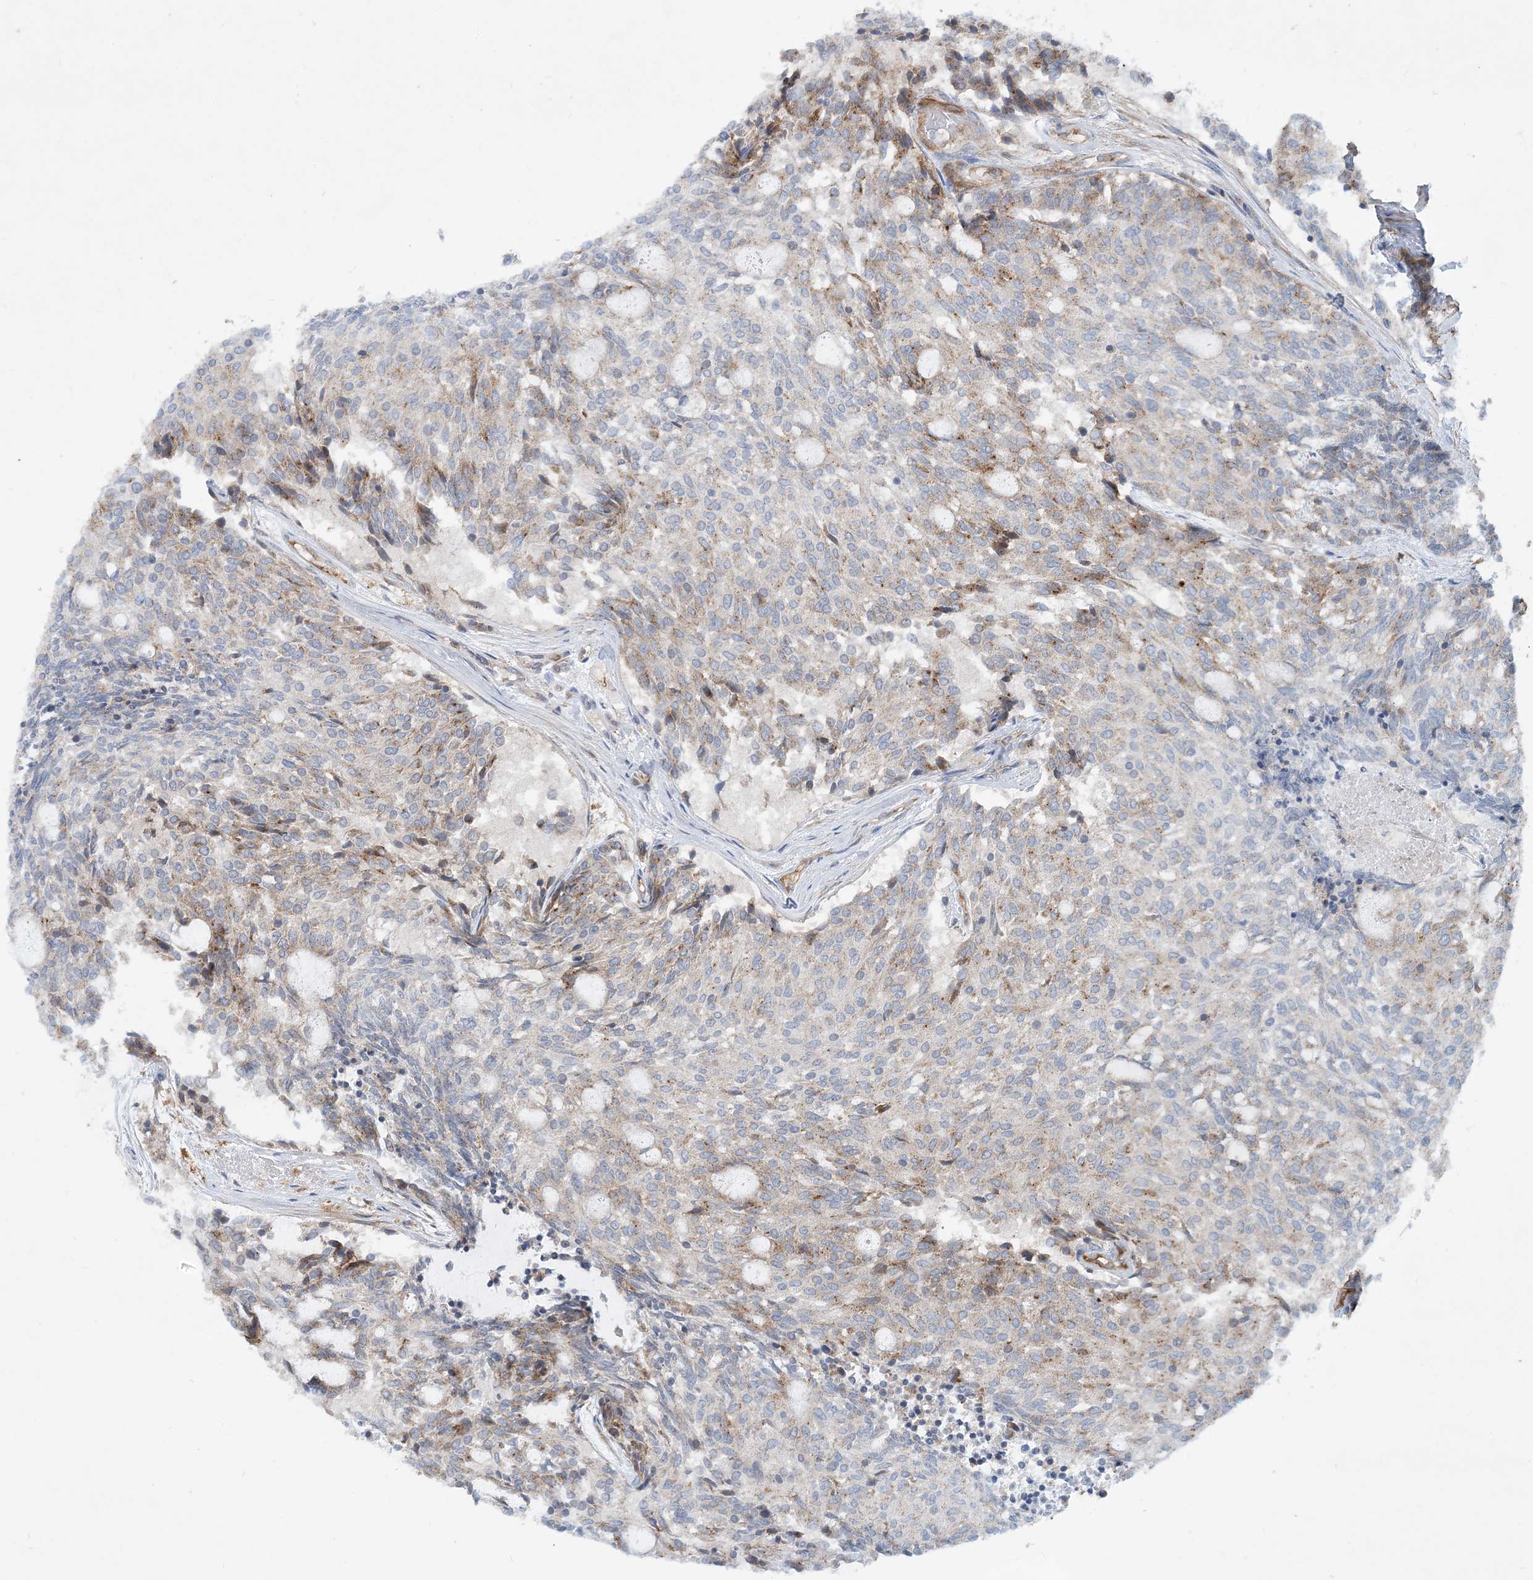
{"staining": {"intensity": "negative", "quantity": "none", "location": "none"}, "tissue": "carcinoid", "cell_type": "Tumor cells", "image_type": "cancer", "snomed": [{"axis": "morphology", "description": "Carcinoid, malignant, NOS"}, {"axis": "topography", "description": "Pancreas"}], "caption": "The histopathology image shows no significant positivity in tumor cells of malignant carcinoid.", "gene": "EIF2A", "patient": {"sex": "female", "age": 54}}